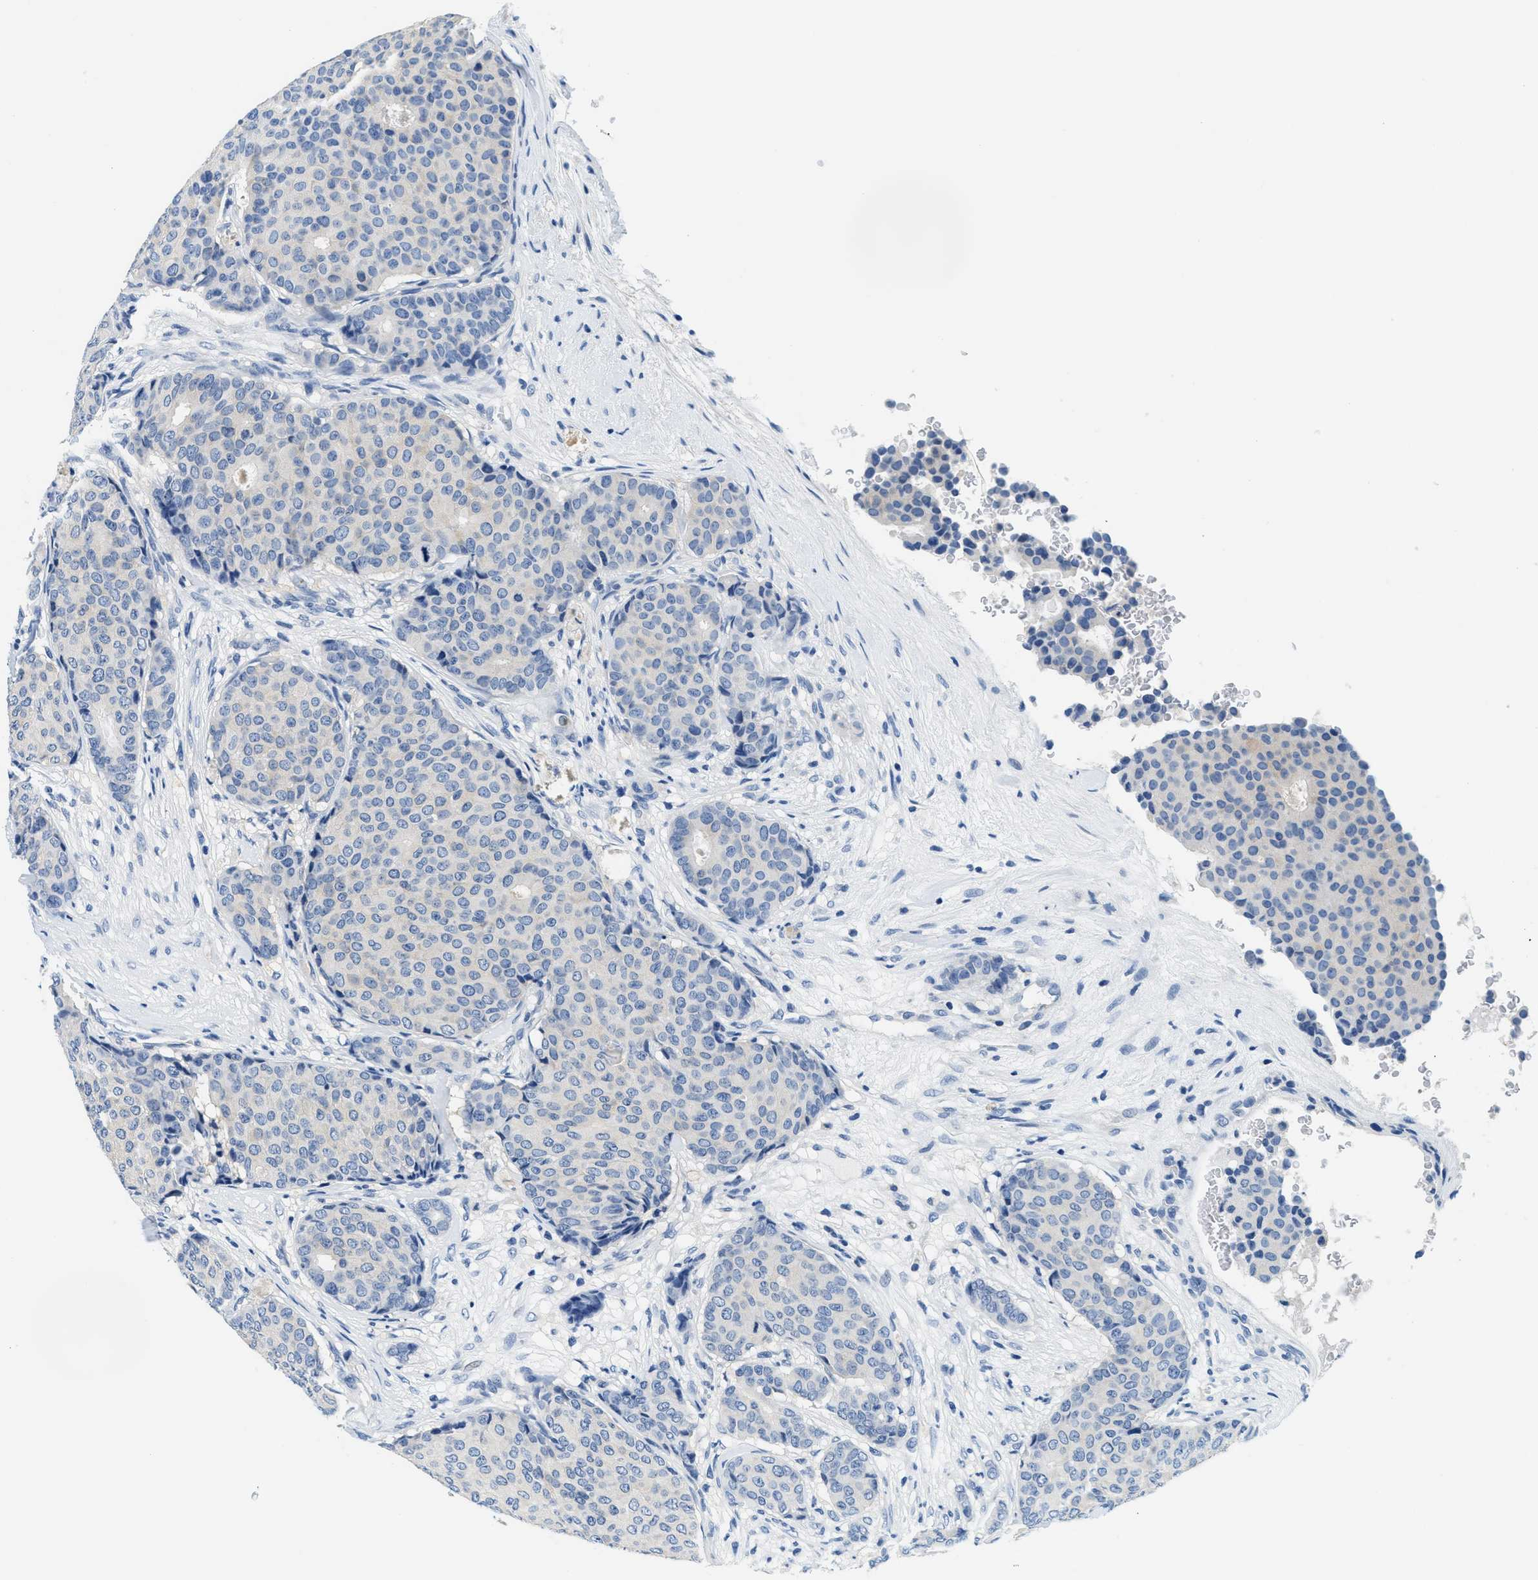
{"staining": {"intensity": "negative", "quantity": "none", "location": "none"}, "tissue": "breast cancer", "cell_type": "Tumor cells", "image_type": "cancer", "snomed": [{"axis": "morphology", "description": "Duct carcinoma"}, {"axis": "topography", "description": "Breast"}], "caption": "Histopathology image shows no significant protein positivity in tumor cells of breast cancer. (DAB (3,3'-diaminobenzidine) IHC with hematoxylin counter stain).", "gene": "GSTM3", "patient": {"sex": "female", "age": 75}}